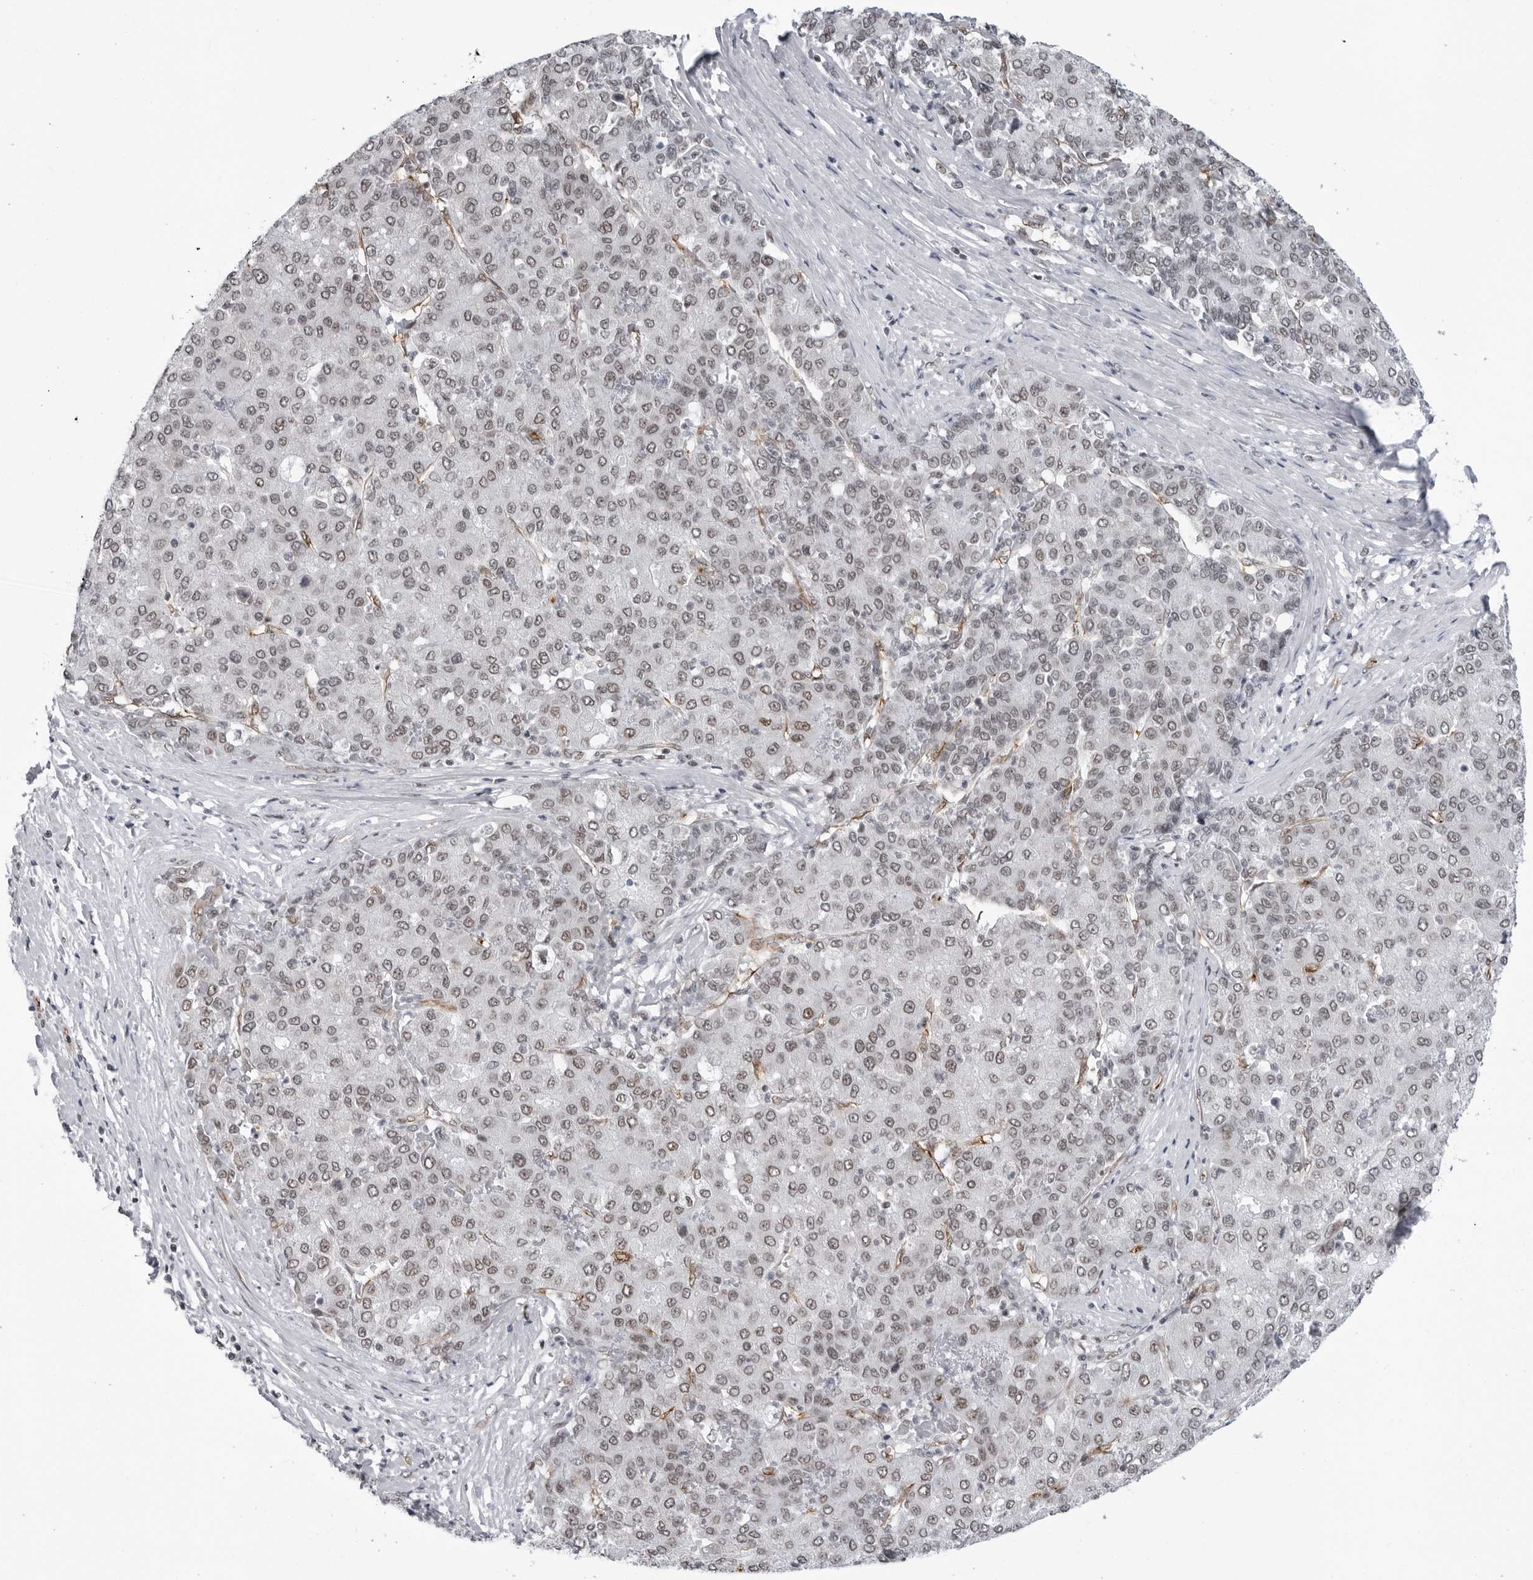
{"staining": {"intensity": "weak", "quantity": "25%-75%", "location": "nuclear"}, "tissue": "liver cancer", "cell_type": "Tumor cells", "image_type": "cancer", "snomed": [{"axis": "morphology", "description": "Carcinoma, Hepatocellular, NOS"}, {"axis": "topography", "description": "Liver"}], "caption": "About 25%-75% of tumor cells in human liver cancer exhibit weak nuclear protein positivity as visualized by brown immunohistochemical staining.", "gene": "RNF26", "patient": {"sex": "male", "age": 65}}